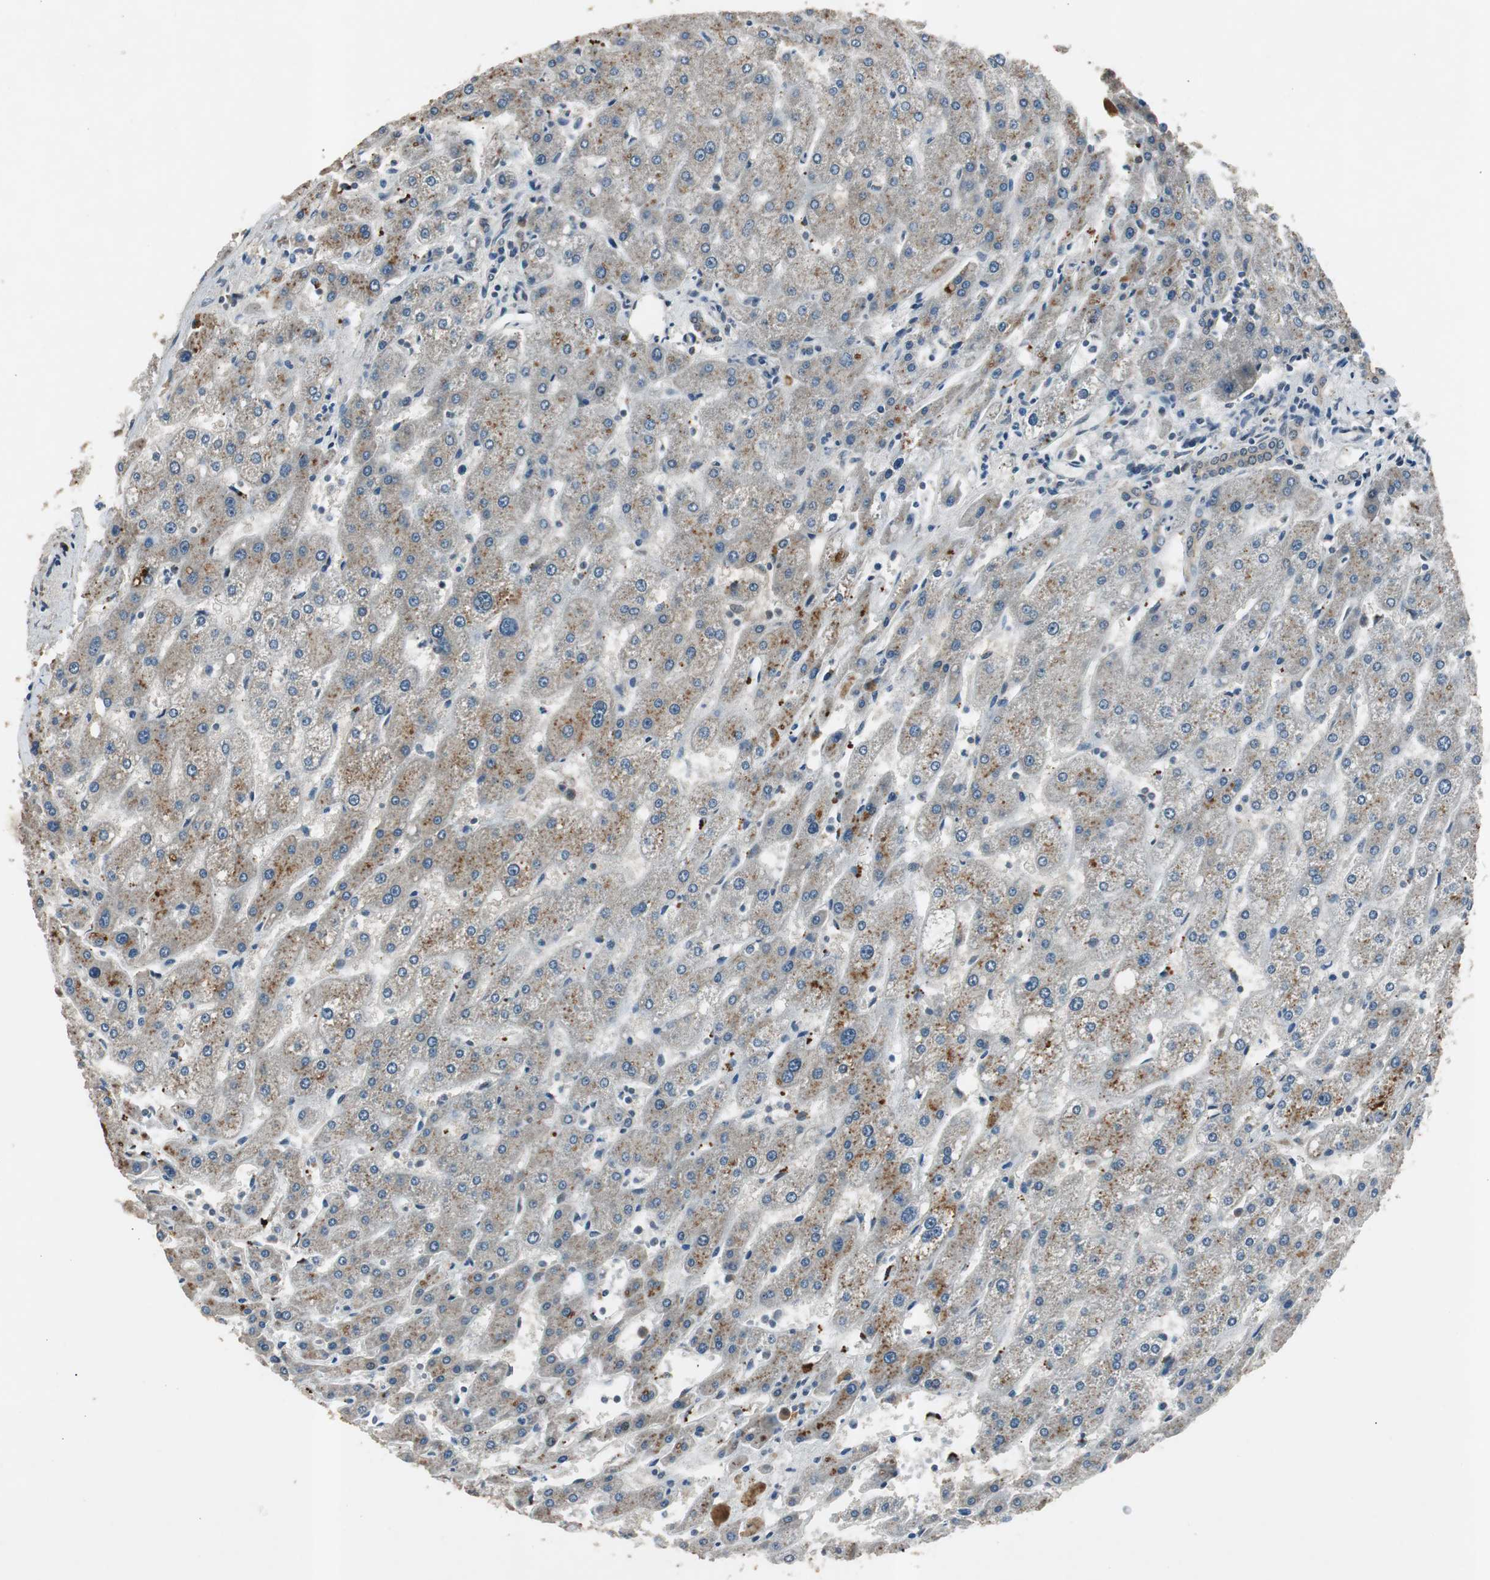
{"staining": {"intensity": "weak", "quantity": ">75%", "location": "cytoplasmic/membranous"}, "tissue": "liver", "cell_type": "Cholangiocytes", "image_type": "normal", "snomed": [{"axis": "morphology", "description": "Normal tissue, NOS"}, {"axis": "topography", "description": "Liver"}], "caption": "DAB immunohistochemical staining of benign human liver reveals weak cytoplasmic/membranous protein staining in about >75% of cholangiocytes.", "gene": "BOLA1", "patient": {"sex": "male", "age": 67}}